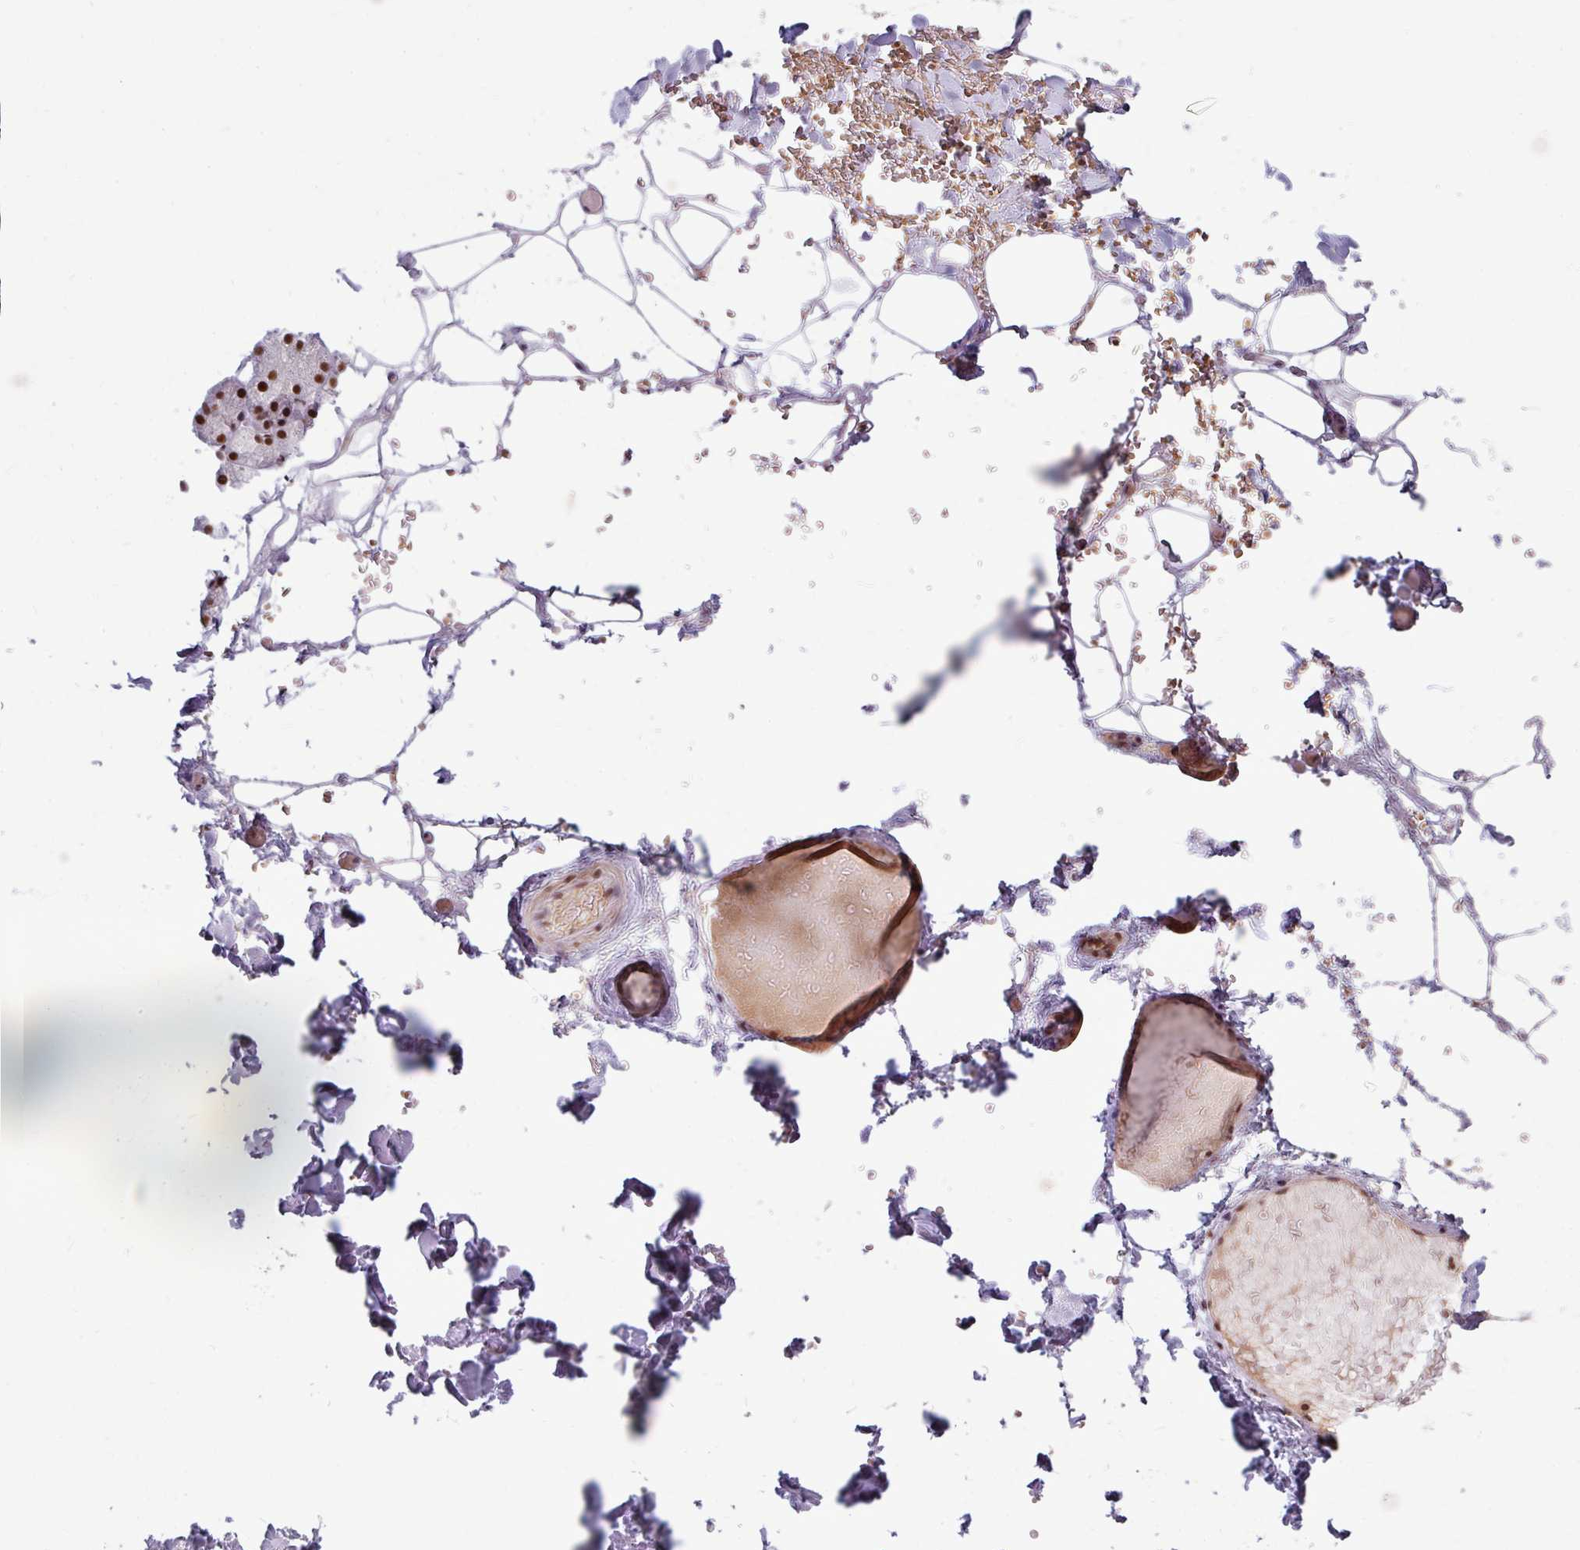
{"staining": {"intensity": "negative", "quantity": "none", "location": "none"}, "tissue": "adipose tissue", "cell_type": "Adipocytes", "image_type": "normal", "snomed": [{"axis": "morphology", "description": "Normal tissue, NOS"}, {"axis": "topography", "description": "Salivary gland"}, {"axis": "topography", "description": "Peripheral nerve tissue"}], "caption": "The micrograph displays no staining of adipocytes in unremarkable adipose tissue.", "gene": "TDG", "patient": {"sex": "male", "age": 38}}